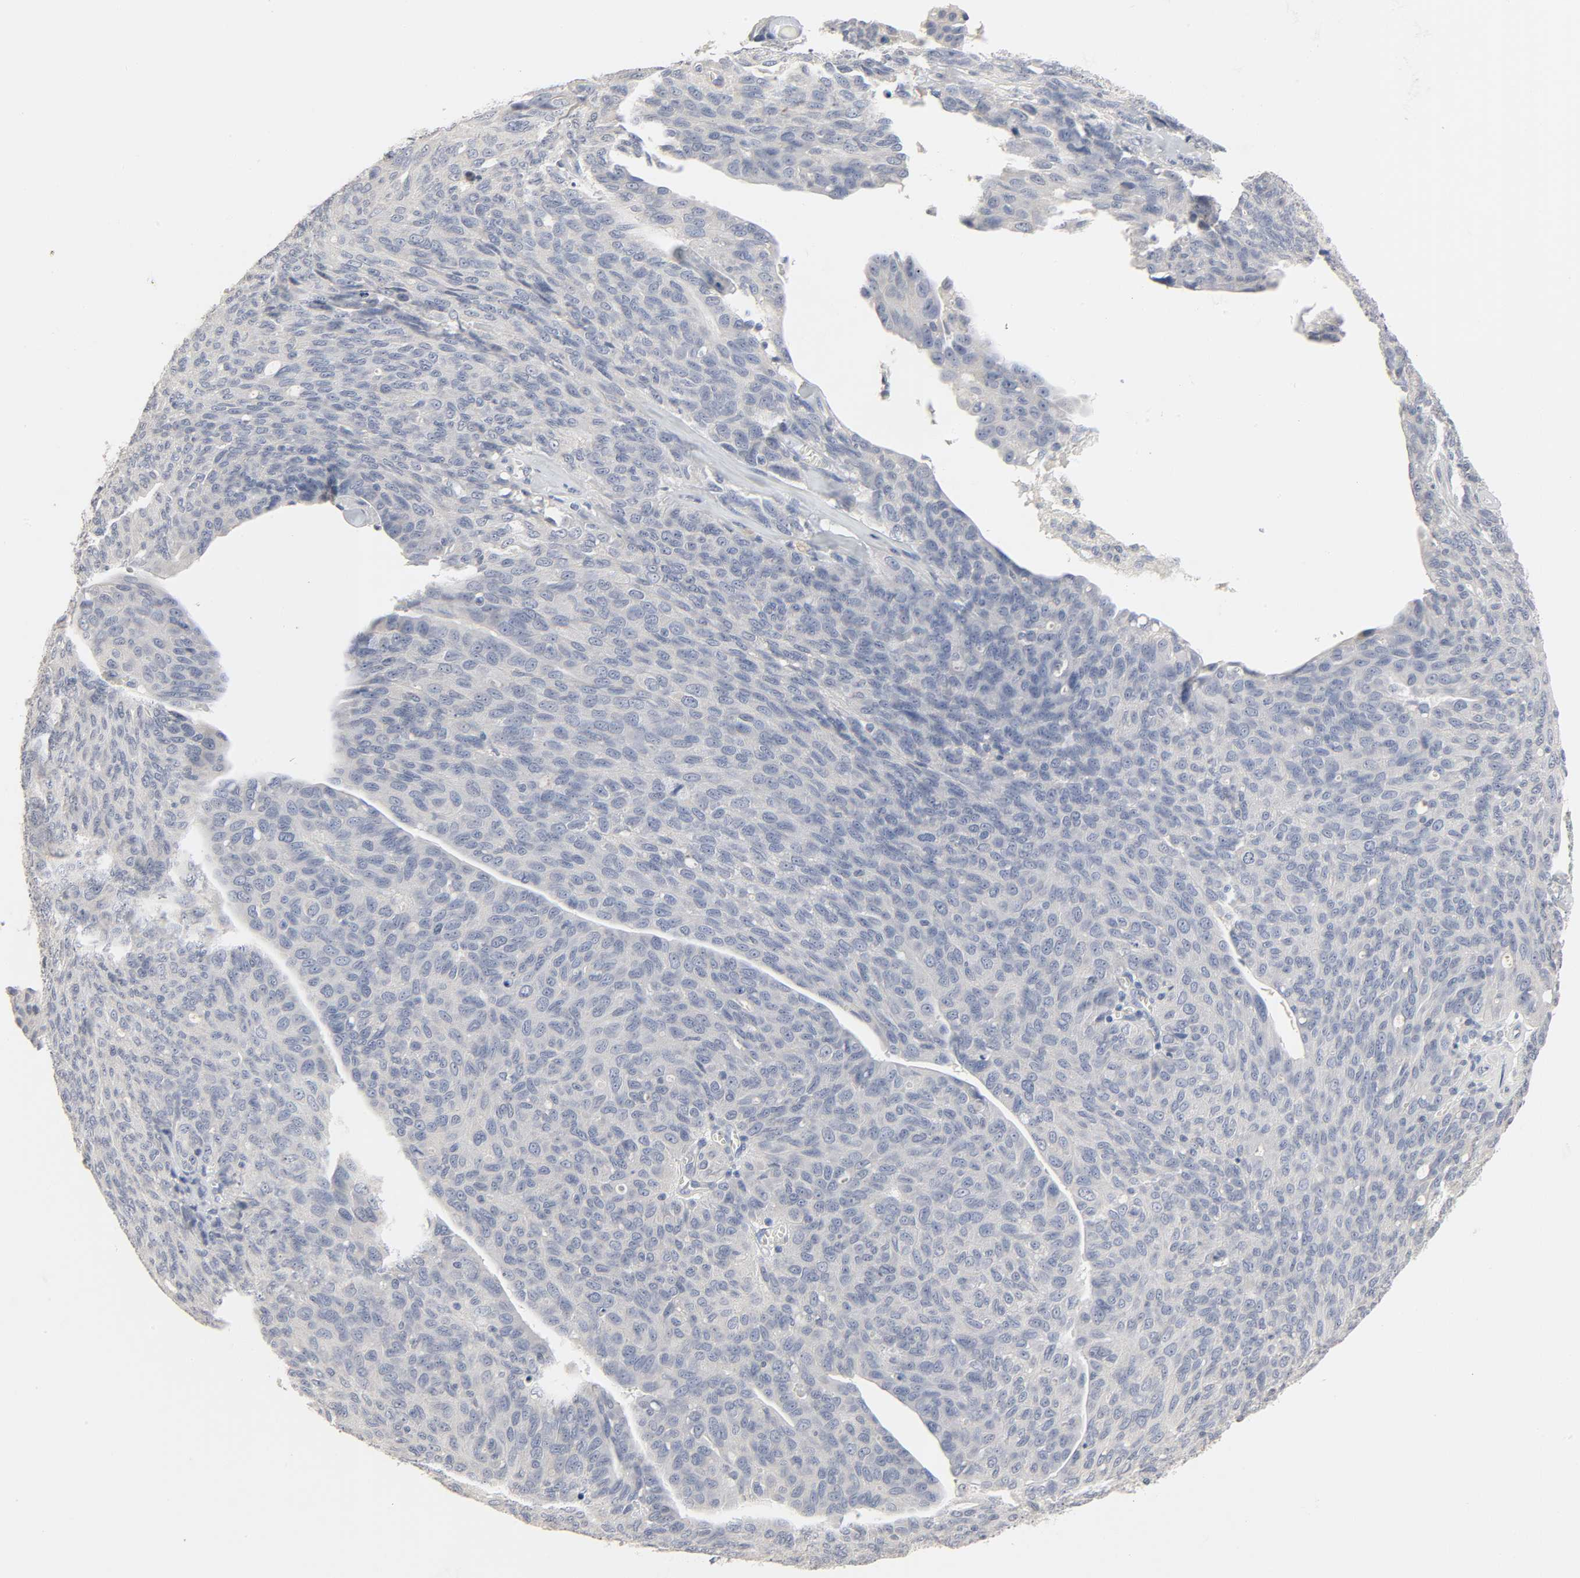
{"staining": {"intensity": "negative", "quantity": "none", "location": "none"}, "tissue": "ovarian cancer", "cell_type": "Tumor cells", "image_type": "cancer", "snomed": [{"axis": "morphology", "description": "Carcinoma, endometroid"}, {"axis": "topography", "description": "Ovary"}], "caption": "A micrograph of ovarian cancer (endometroid carcinoma) stained for a protein demonstrates no brown staining in tumor cells.", "gene": "CLEC4E", "patient": {"sex": "female", "age": 60}}